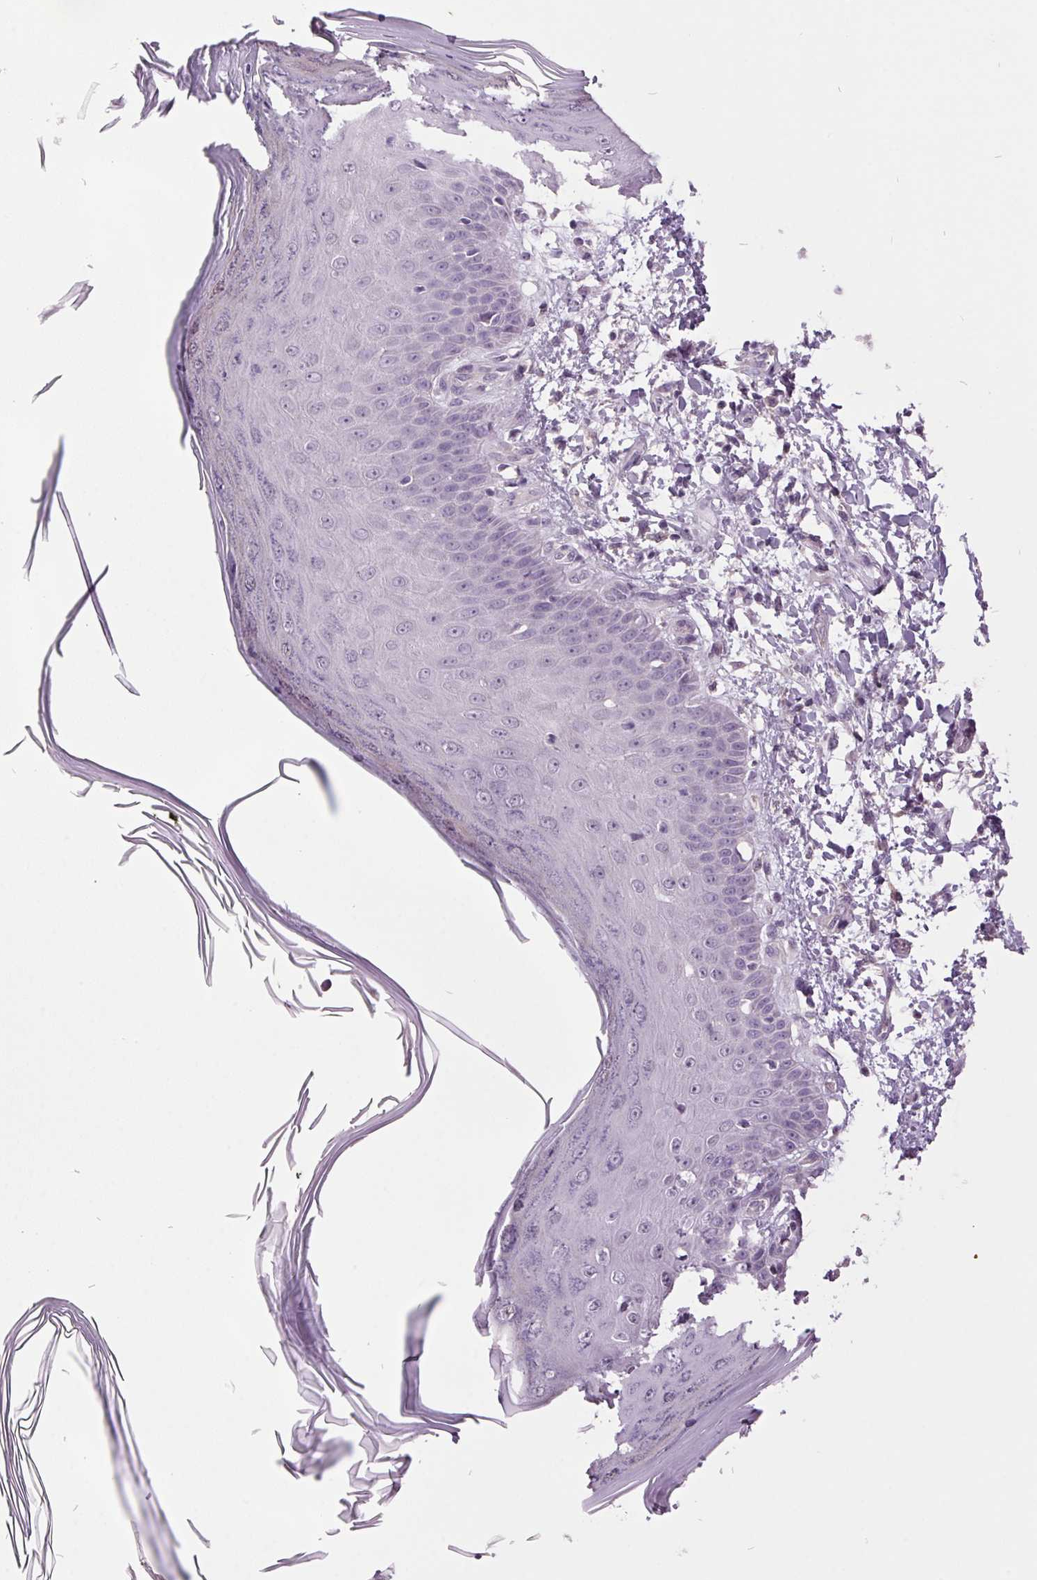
{"staining": {"intensity": "negative", "quantity": "none", "location": "none"}, "tissue": "skin", "cell_type": "Fibroblasts", "image_type": "normal", "snomed": [{"axis": "morphology", "description": "Normal tissue, NOS"}, {"axis": "topography", "description": "Skin"}], "caption": "A high-resolution histopathology image shows immunohistochemistry (IHC) staining of benign skin, which displays no significant staining in fibroblasts. (Stains: DAB immunohistochemistry with hematoxylin counter stain, Microscopy: brightfield microscopy at high magnification).", "gene": "C2orf16", "patient": {"sex": "female", "age": 62}}